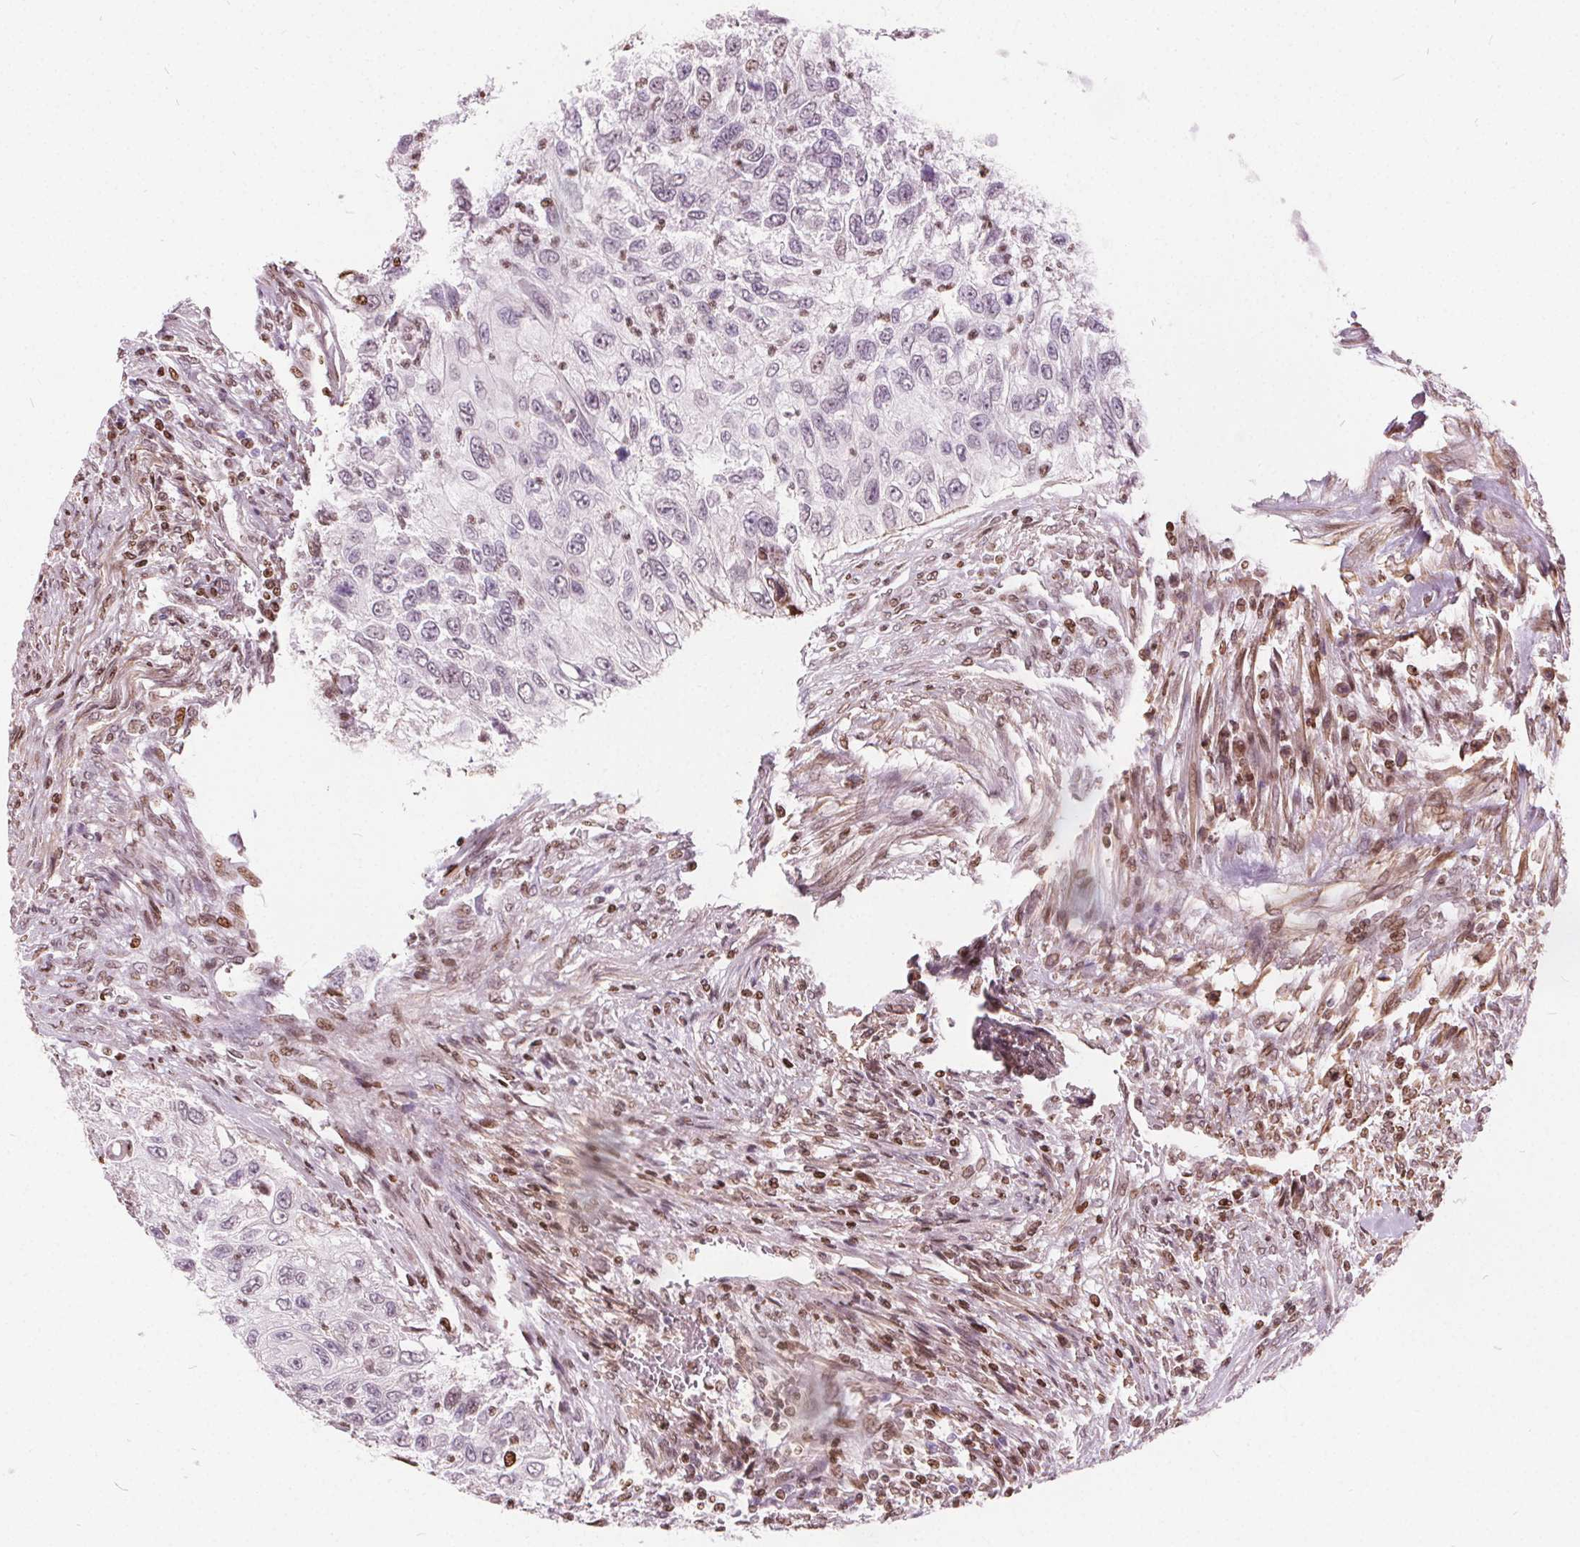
{"staining": {"intensity": "negative", "quantity": "none", "location": "none"}, "tissue": "urothelial cancer", "cell_type": "Tumor cells", "image_type": "cancer", "snomed": [{"axis": "morphology", "description": "Urothelial carcinoma, High grade"}, {"axis": "topography", "description": "Urinary bladder"}], "caption": "DAB (3,3'-diaminobenzidine) immunohistochemical staining of human urothelial carcinoma (high-grade) shows no significant expression in tumor cells.", "gene": "ISLR2", "patient": {"sex": "female", "age": 60}}